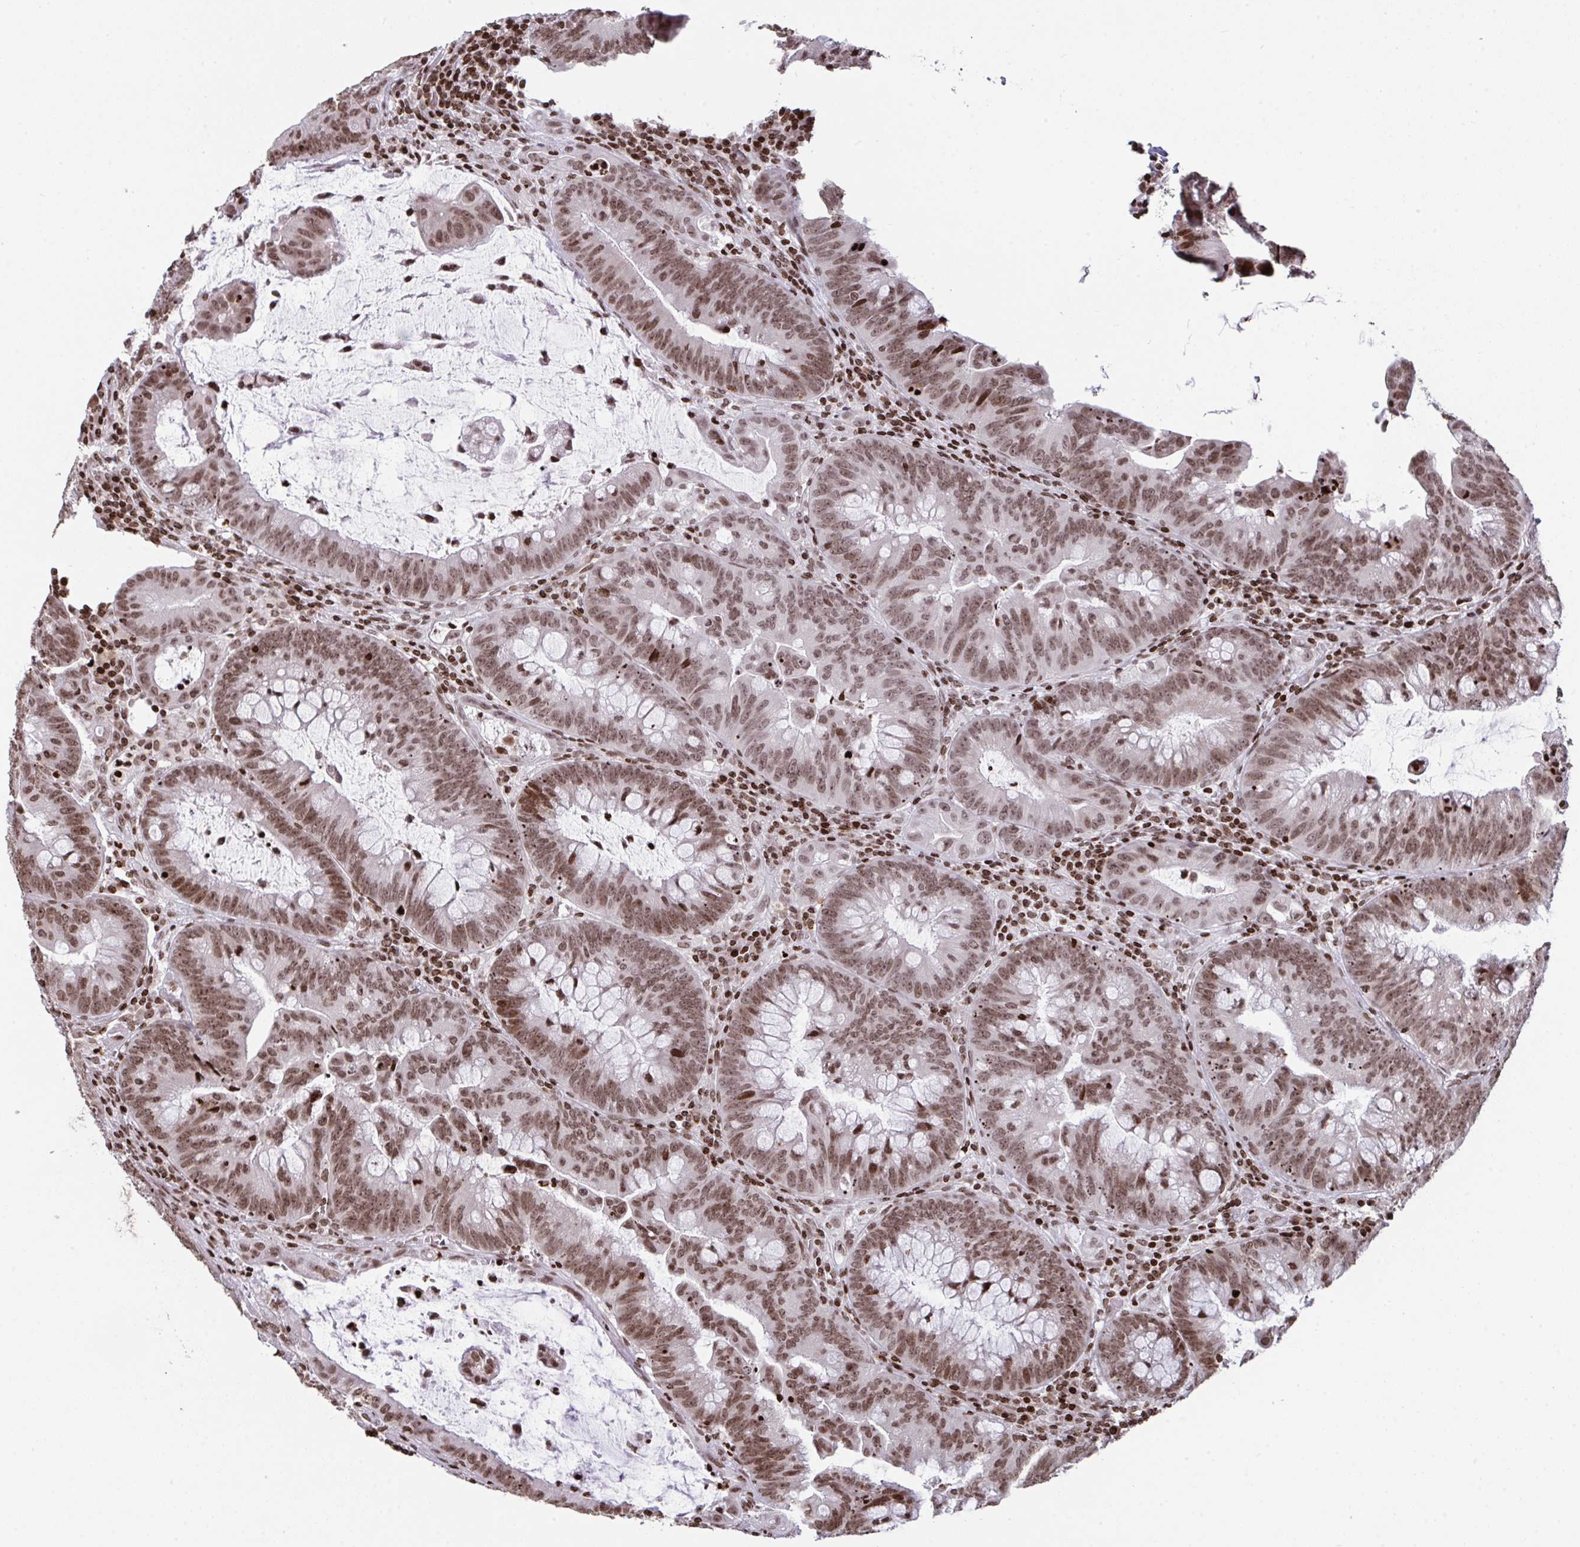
{"staining": {"intensity": "moderate", "quantity": ">75%", "location": "nuclear"}, "tissue": "colorectal cancer", "cell_type": "Tumor cells", "image_type": "cancer", "snomed": [{"axis": "morphology", "description": "Adenocarcinoma, NOS"}, {"axis": "topography", "description": "Colon"}], "caption": "High-magnification brightfield microscopy of colorectal cancer (adenocarcinoma) stained with DAB (brown) and counterstained with hematoxylin (blue). tumor cells exhibit moderate nuclear positivity is seen in about>75% of cells.", "gene": "NIP7", "patient": {"sex": "male", "age": 62}}